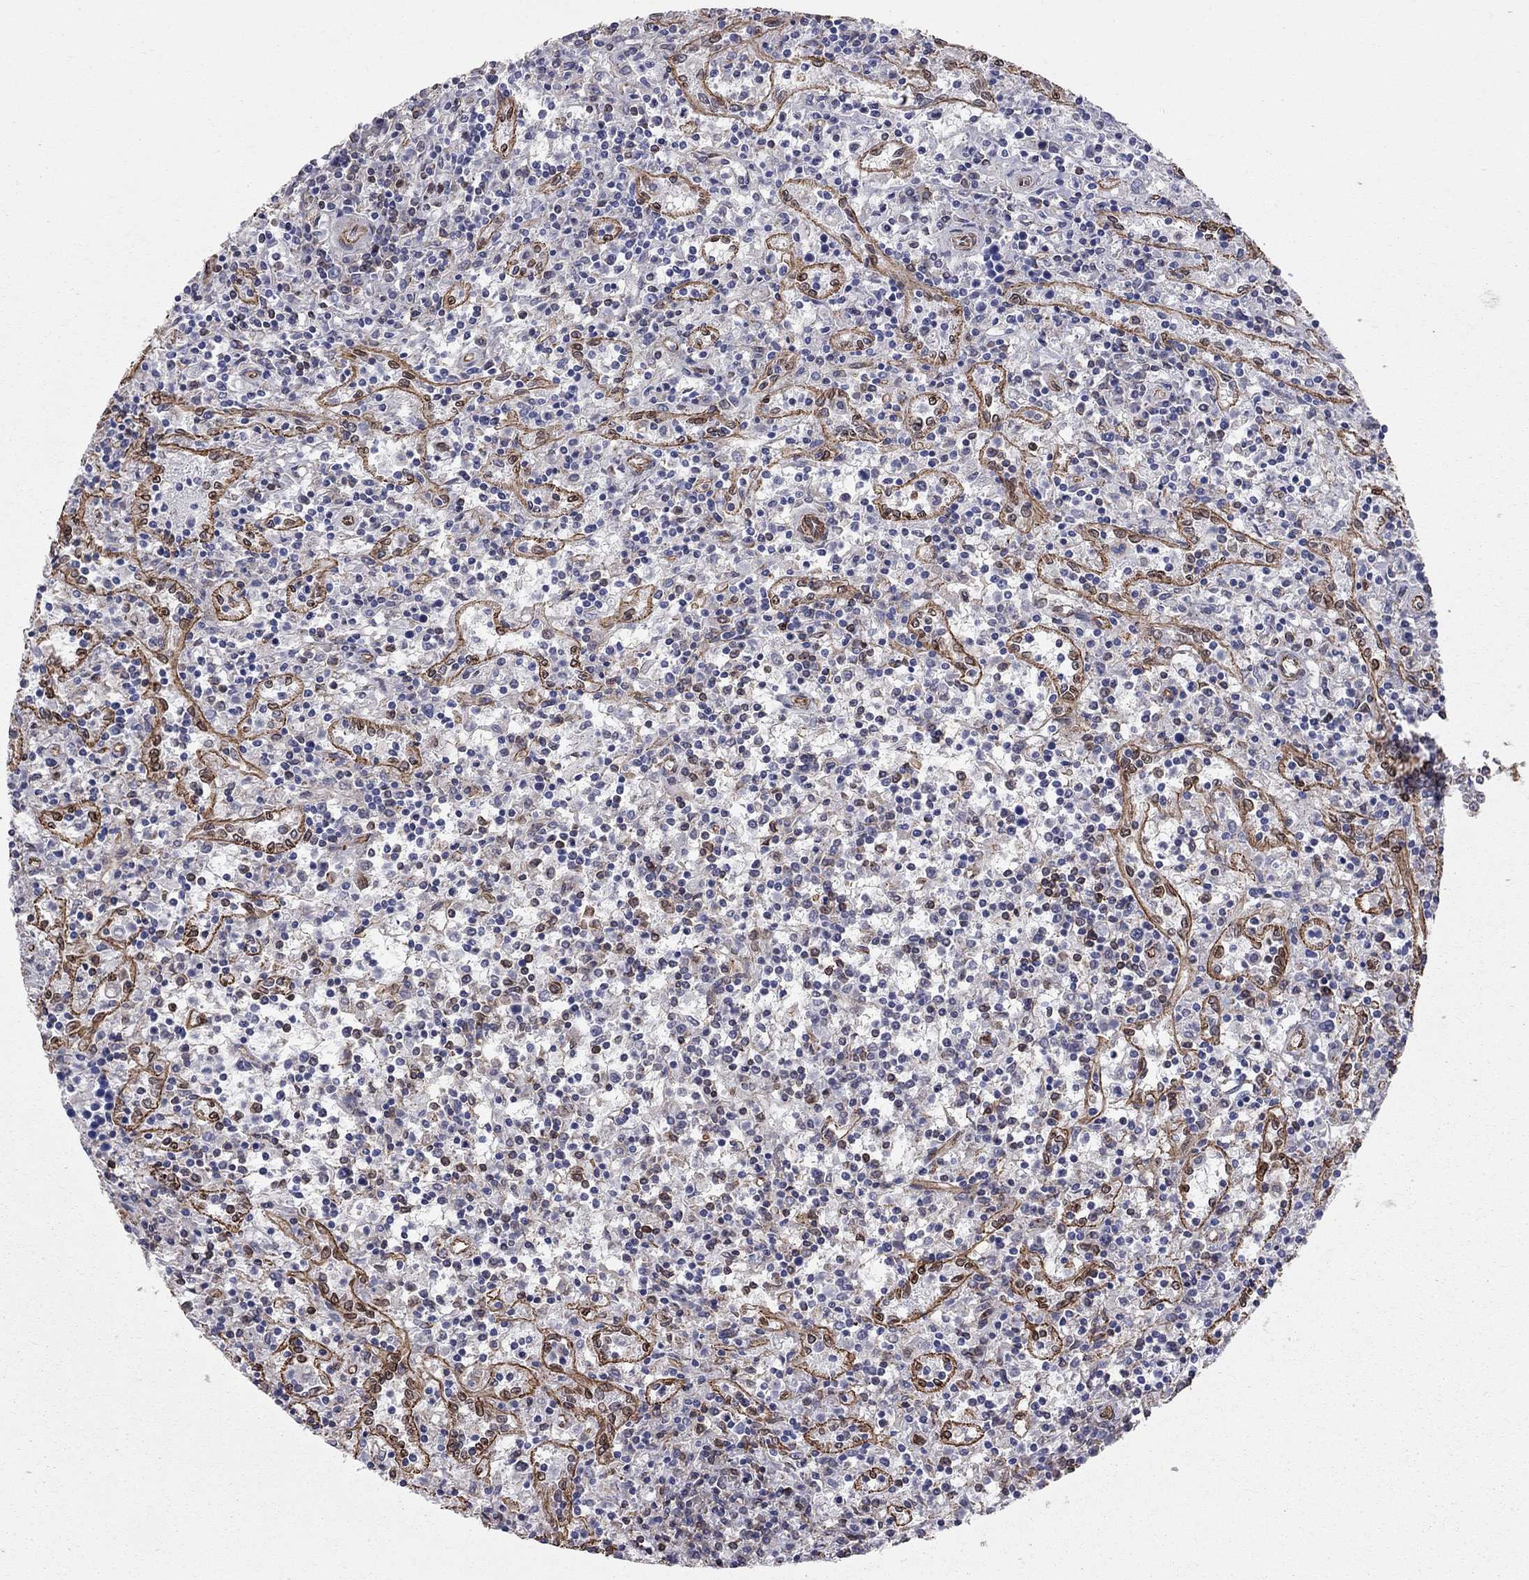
{"staining": {"intensity": "negative", "quantity": "none", "location": "none"}, "tissue": "lymphoma", "cell_type": "Tumor cells", "image_type": "cancer", "snomed": [{"axis": "morphology", "description": "Malignant lymphoma, non-Hodgkin's type, Low grade"}, {"axis": "topography", "description": "Spleen"}], "caption": "Immunohistochemical staining of low-grade malignant lymphoma, non-Hodgkin's type reveals no significant staining in tumor cells. (Stains: DAB (3,3'-diaminobenzidine) immunohistochemistry (IHC) with hematoxylin counter stain, Microscopy: brightfield microscopy at high magnification).", "gene": "BICDL2", "patient": {"sex": "male", "age": 62}}